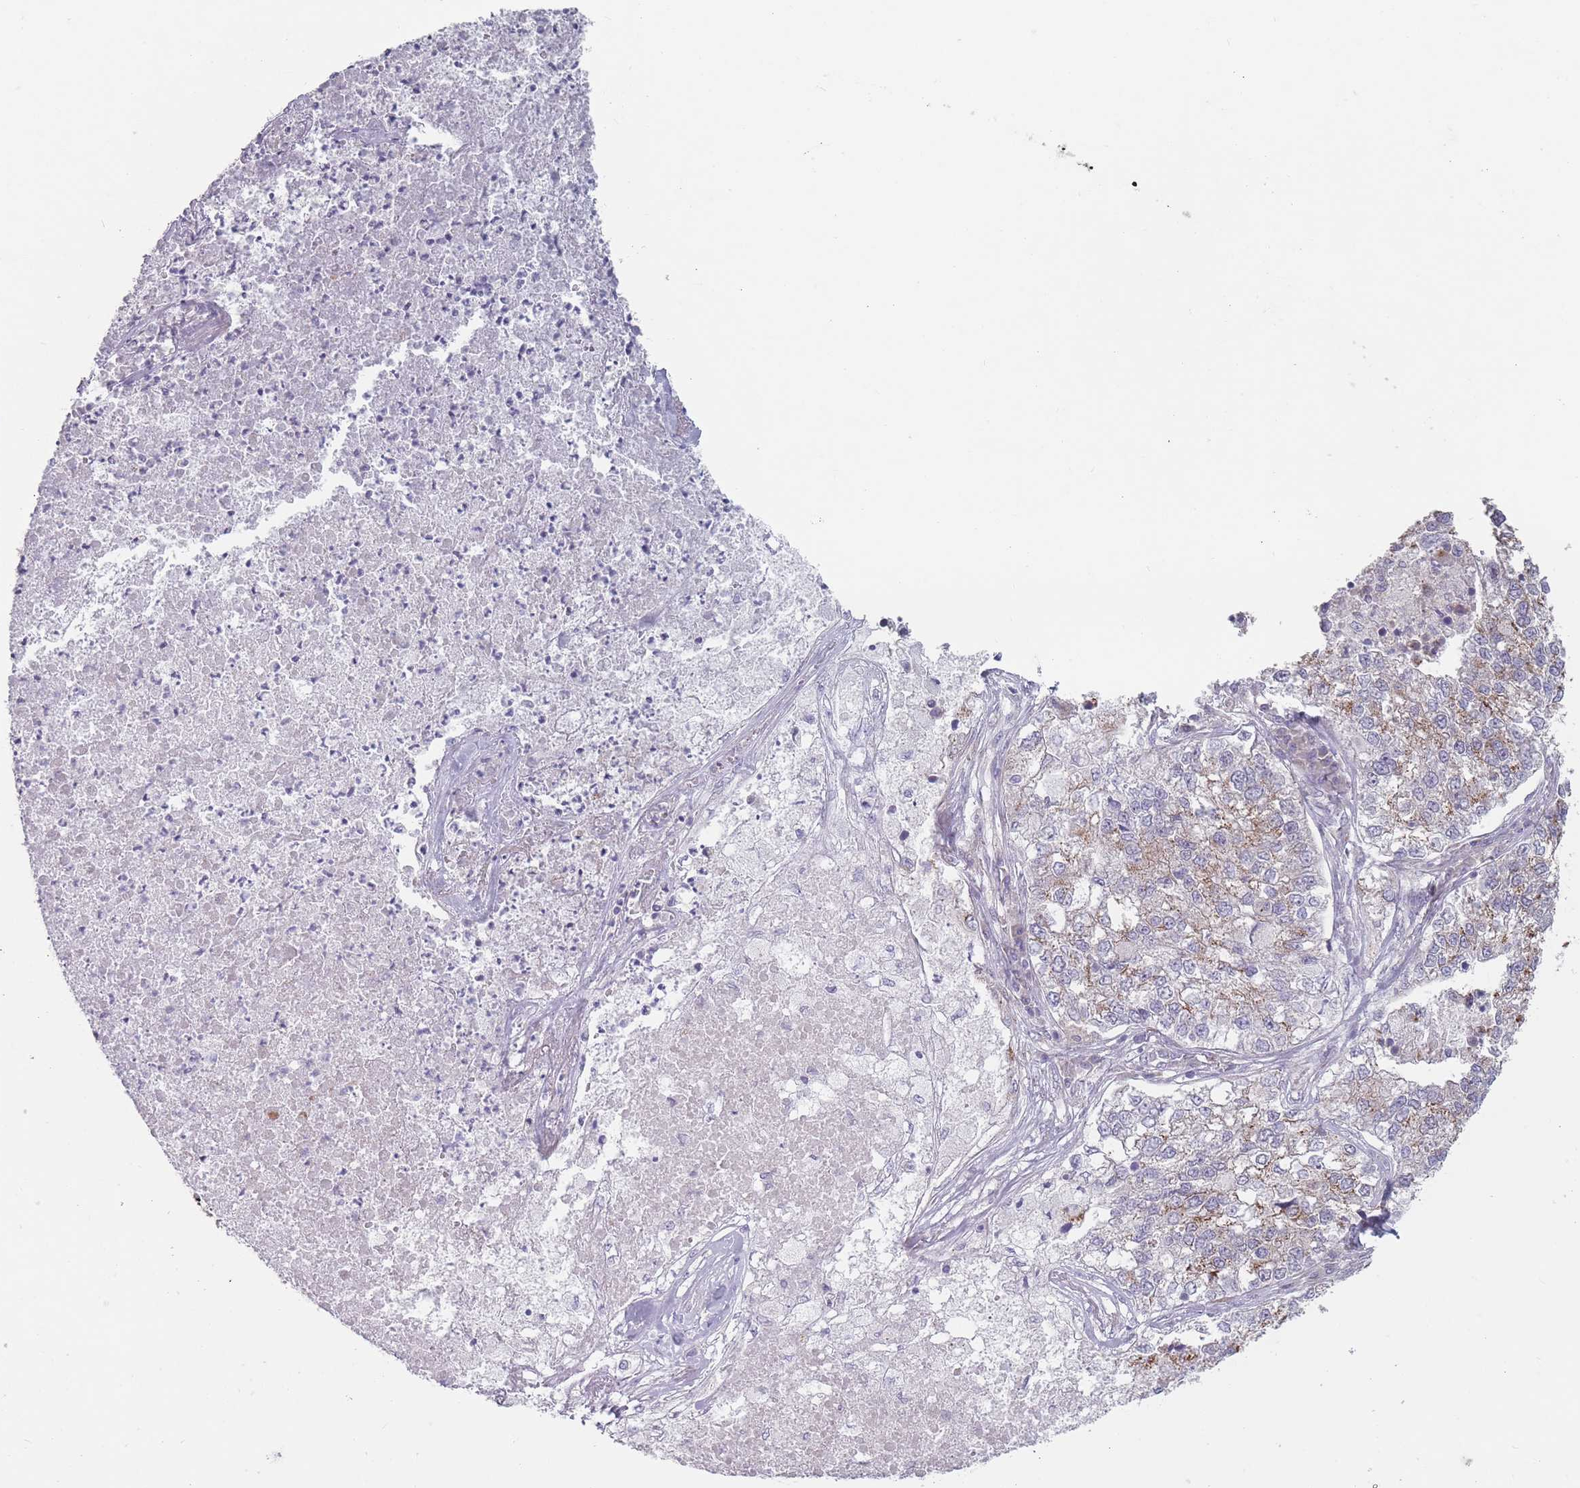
{"staining": {"intensity": "negative", "quantity": "none", "location": "none"}, "tissue": "lung cancer", "cell_type": "Tumor cells", "image_type": "cancer", "snomed": [{"axis": "morphology", "description": "Adenocarcinoma, NOS"}, {"axis": "topography", "description": "Lung"}], "caption": "DAB (3,3'-diaminobenzidine) immunohistochemical staining of lung cancer exhibits no significant staining in tumor cells.", "gene": "AKAIN1", "patient": {"sex": "male", "age": 49}}